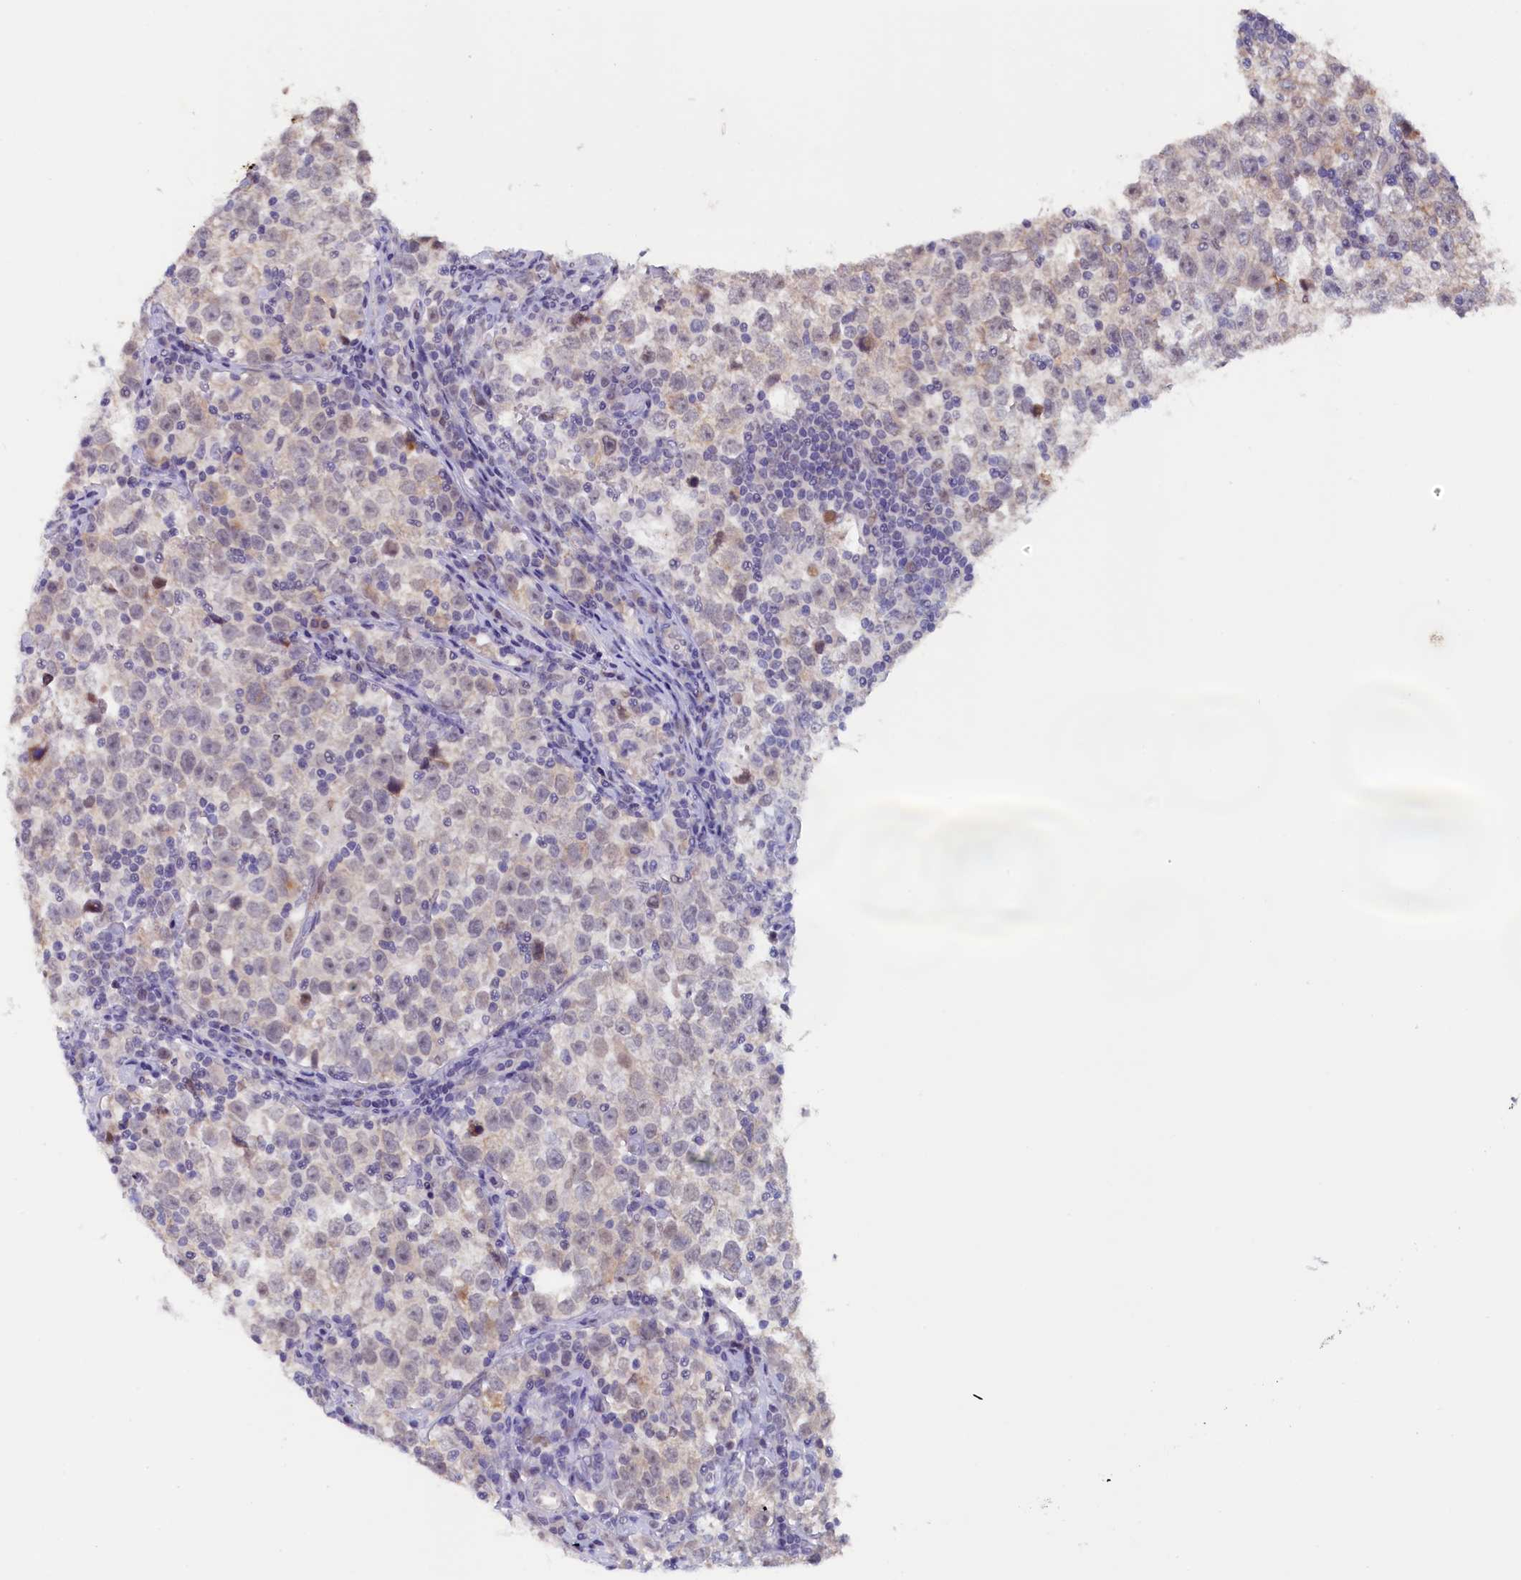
{"staining": {"intensity": "weak", "quantity": "<25%", "location": "nuclear"}, "tissue": "testis cancer", "cell_type": "Tumor cells", "image_type": "cancer", "snomed": [{"axis": "morphology", "description": "Normal tissue, NOS"}, {"axis": "morphology", "description": "Seminoma, NOS"}, {"axis": "topography", "description": "Testis"}], "caption": "Tumor cells show no significant protein positivity in testis cancer. (Immunohistochemistry, brightfield microscopy, high magnification).", "gene": "PACSIN3", "patient": {"sex": "male", "age": 43}}